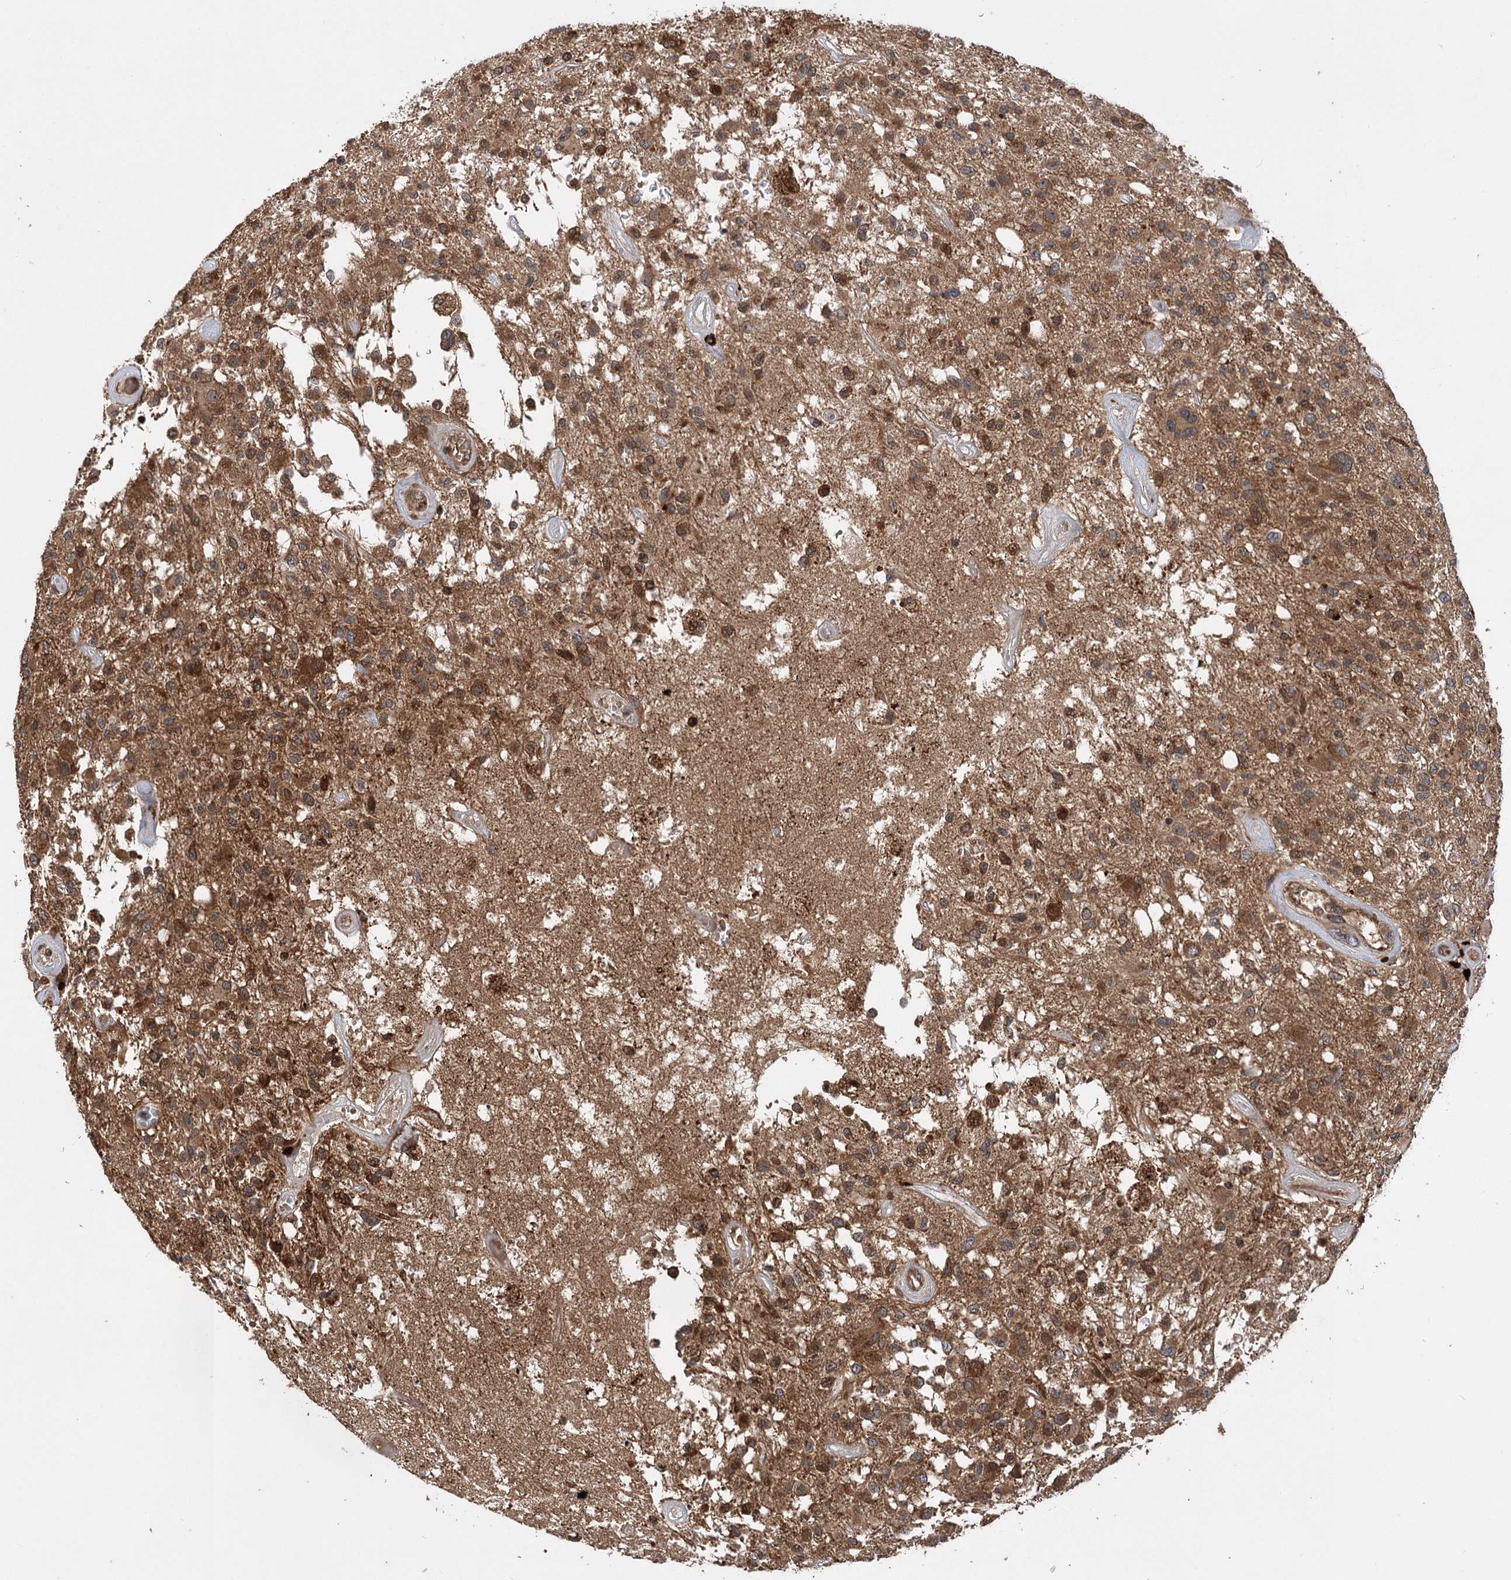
{"staining": {"intensity": "moderate", "quantity": ">75%", "location": "cytoplasmic/membranous"}, "tissue": "glioma", "cell_type": "Tumor cells", "image_type": "cancer", "snomed": [{"axis": "morphology", "description": "Glioma, malignant, High grade"}, {"axis": "morphology", "description": "Glioblastoma, NOS"}, {"axis": "topography", "description": "Brain"}], "caption": "A medium amount of moderate cytoplasmic/membranous positivity is appreciated in approximately >75% of tumor cells in glioma tissue. (Stains: DAB (3,3'-diaminobenzidine) in brown, nuclei in blue, Microscopy: brightfield microscopy at high magnification).", "gene": "INSIG2", "patient": {"sex": "male", "age": 60}}